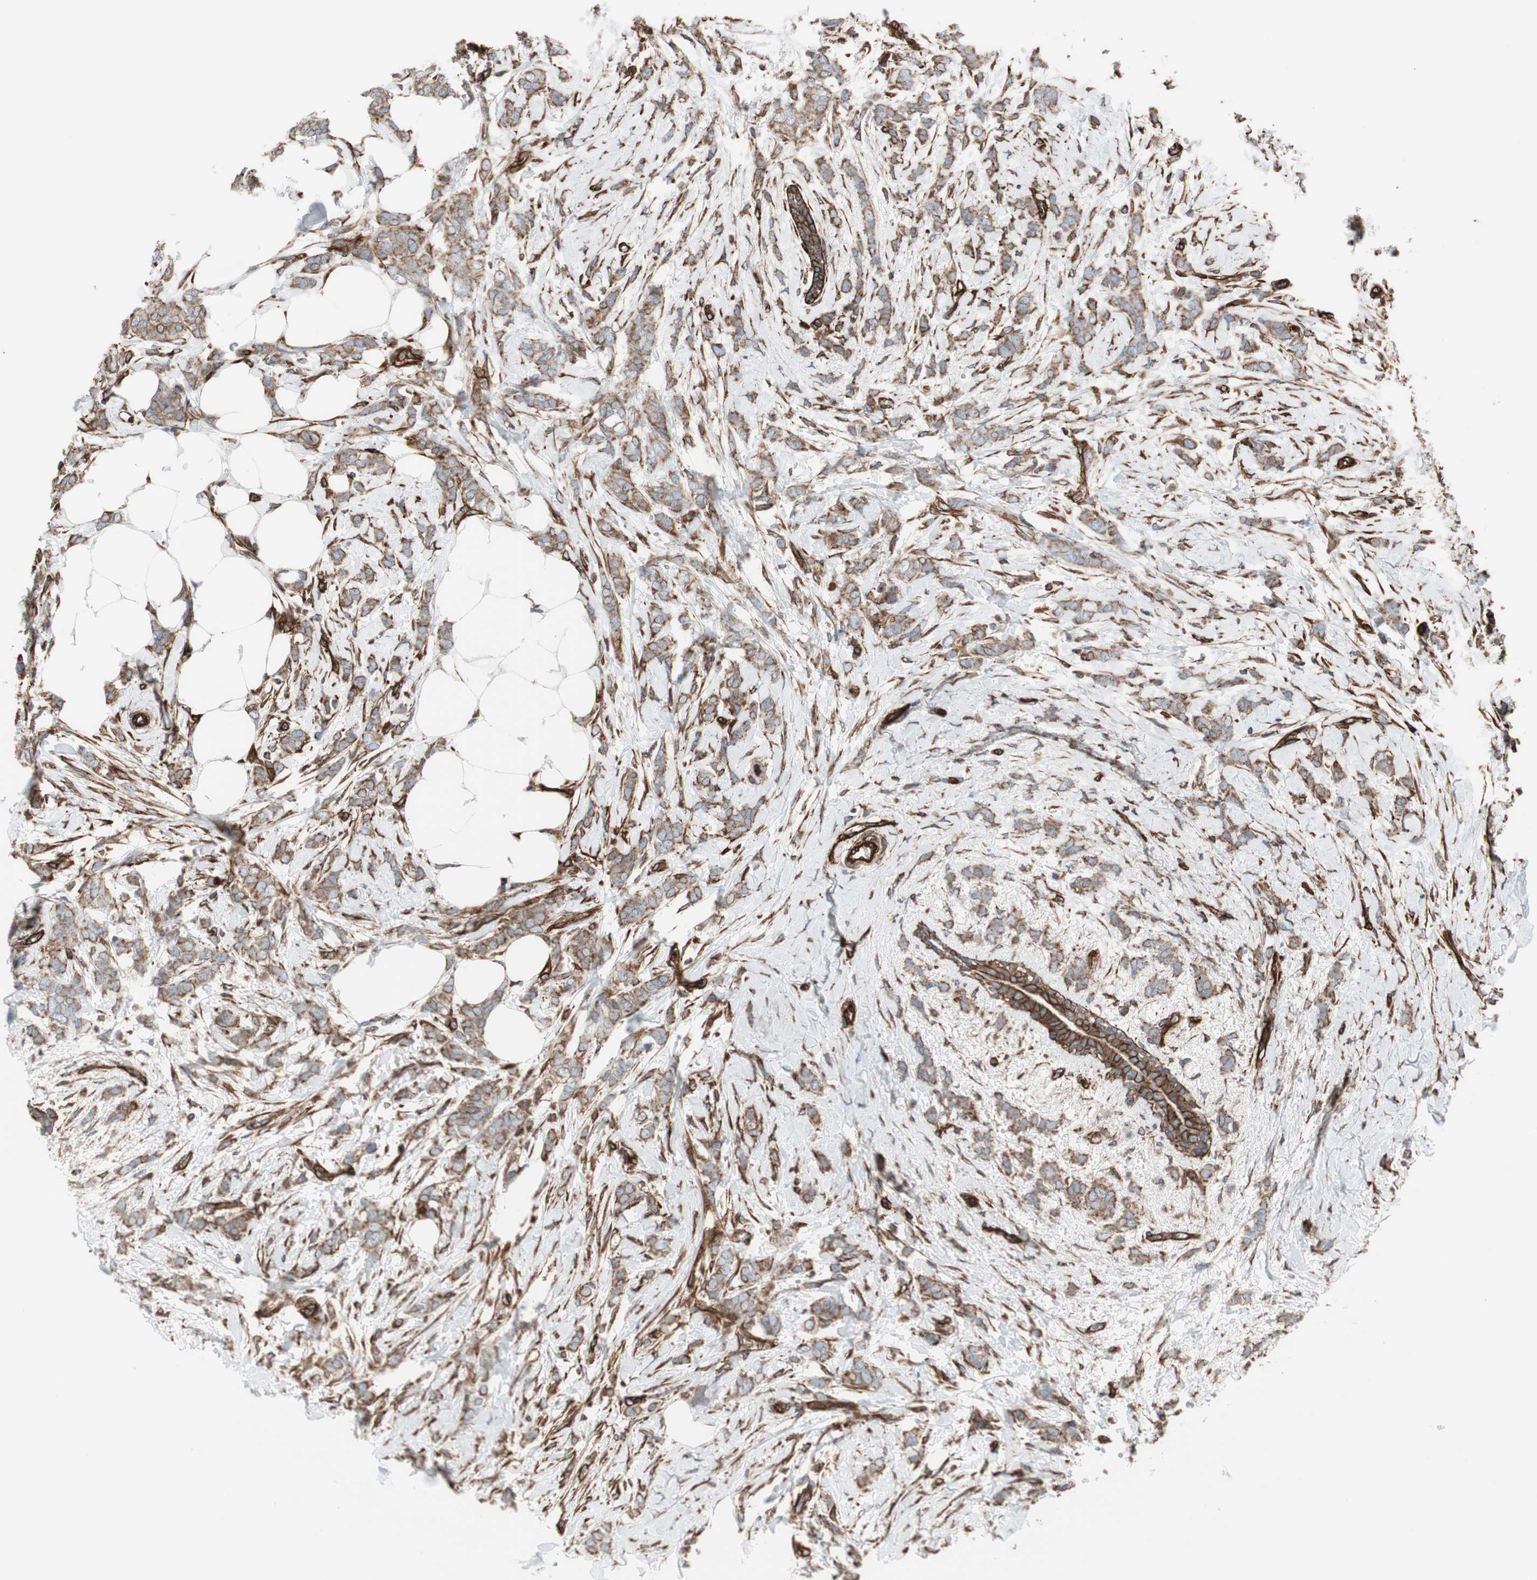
{"staining": {"intensity": "moderate", "quantity": ">75%", "location": "cytoplasmic/membranous"}, "tissue": "breast cancer", "cell_type": "Tumor cells", "image_type": "cancer", "snomed": [{"axis": "morphology", "description": "Lobular carcinoma, in situ"}, {"axis": "morphology", "description": "Lobular carcinoma"}, {"axis": "topography", "description": "Breast"}], "caption": "Human lobular carcinoma (breast) stained with a brown dye shows moderate cytoplasmic/membranous positive expression in about >75% of tumor cells.", "gene": "TCTA", "patient": {"sex": "female", "age": 41}}